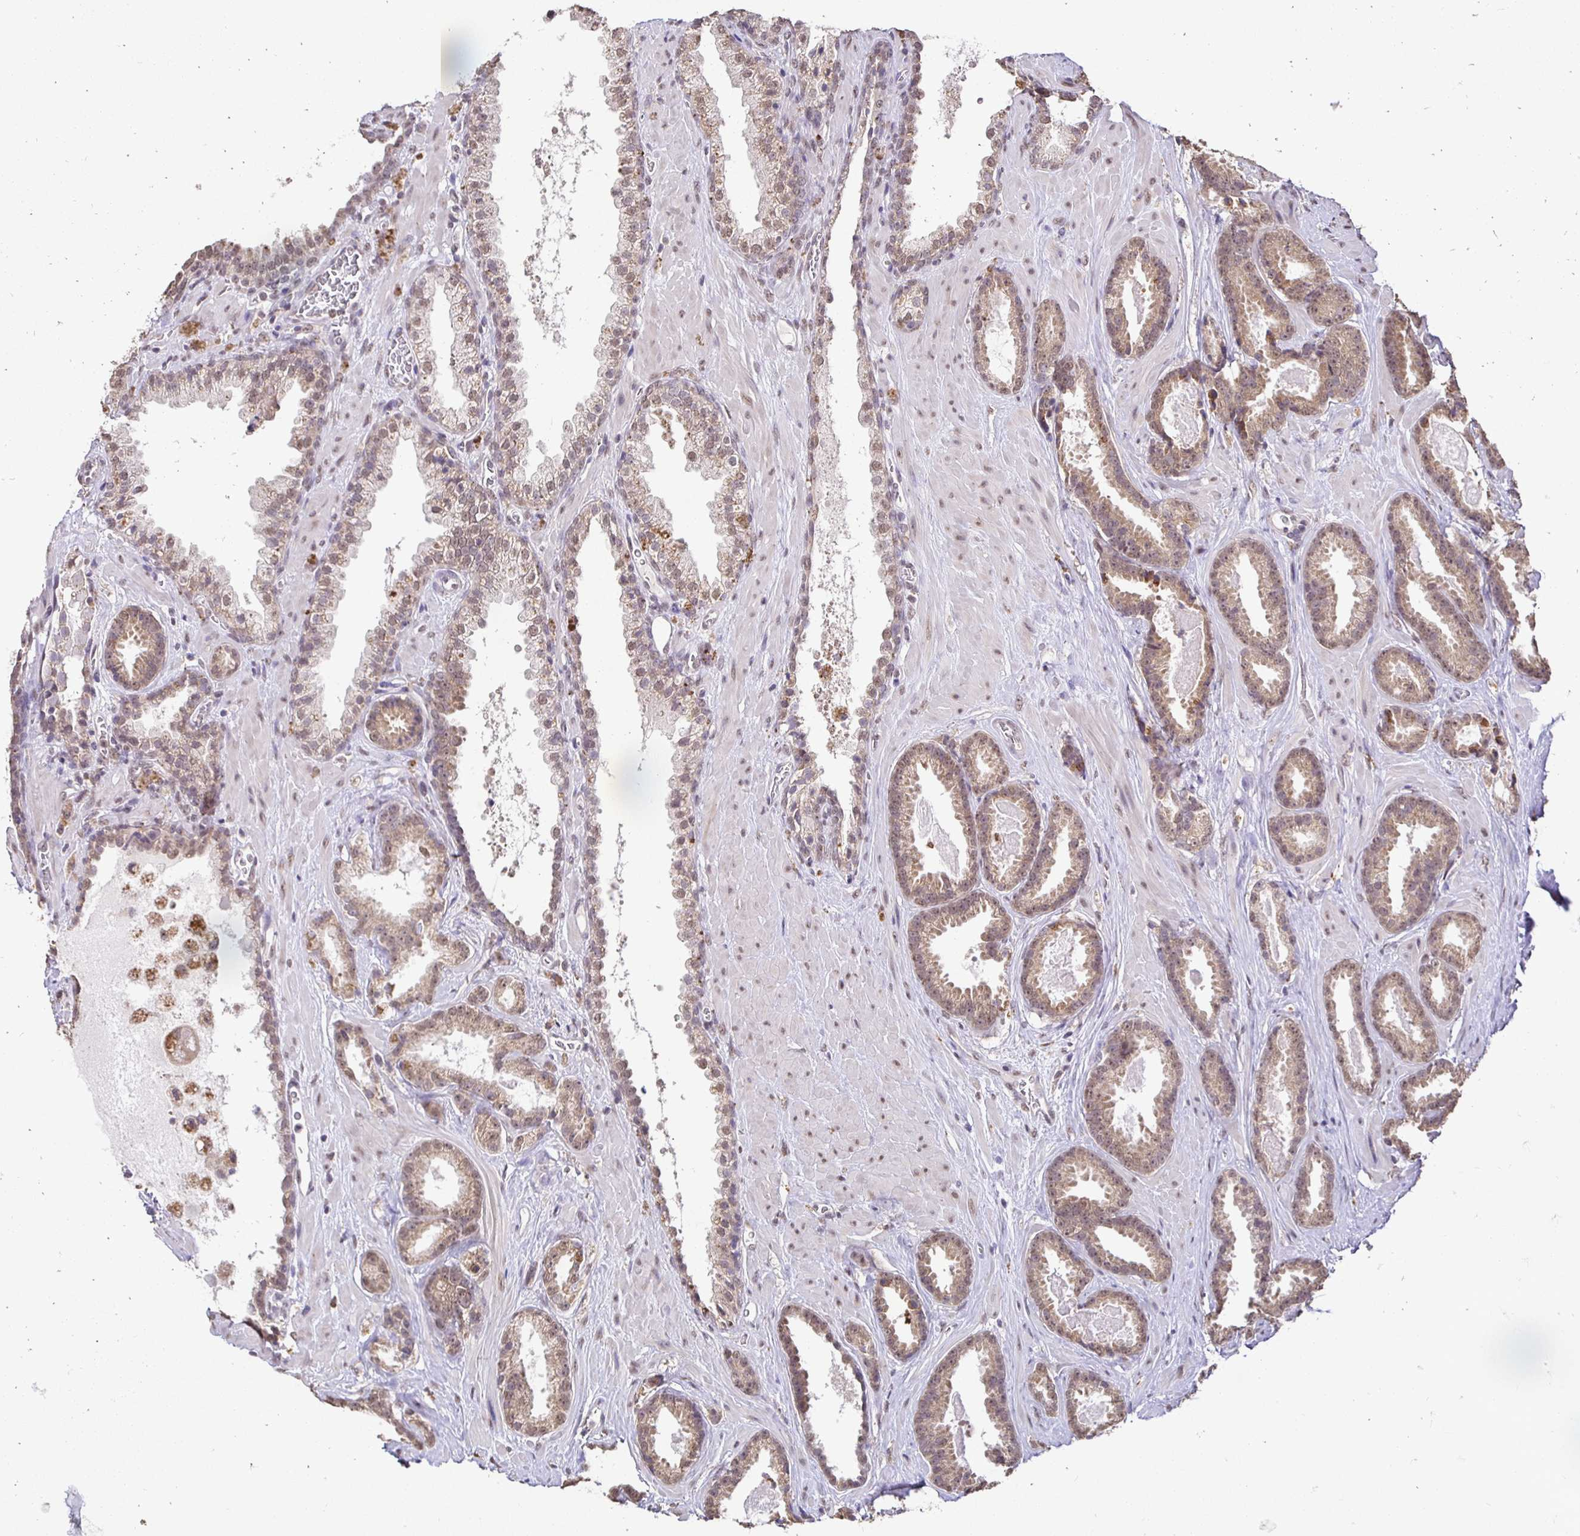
{"staining": {"intensity": "moderate", "quantity": ">75%", "location": "cytoplasmic/membranous,nuclear"}, "tissue": "prostate cancer", "cell_type": "Tumor cells", "image_type": "cancer", "snomed": [{"axis": "morphology", "description": "Adenocarcinoma, Low grade"}, {"axis": "topography", "description": "Prostate"}], "caption": "Moderate cytoplasmic/membranous and nuclear expression is present in about >75% of tumor cells in prostate cancer.", "gene": "RHEBL1", "patient": {"sex": "male", "age": 62}}